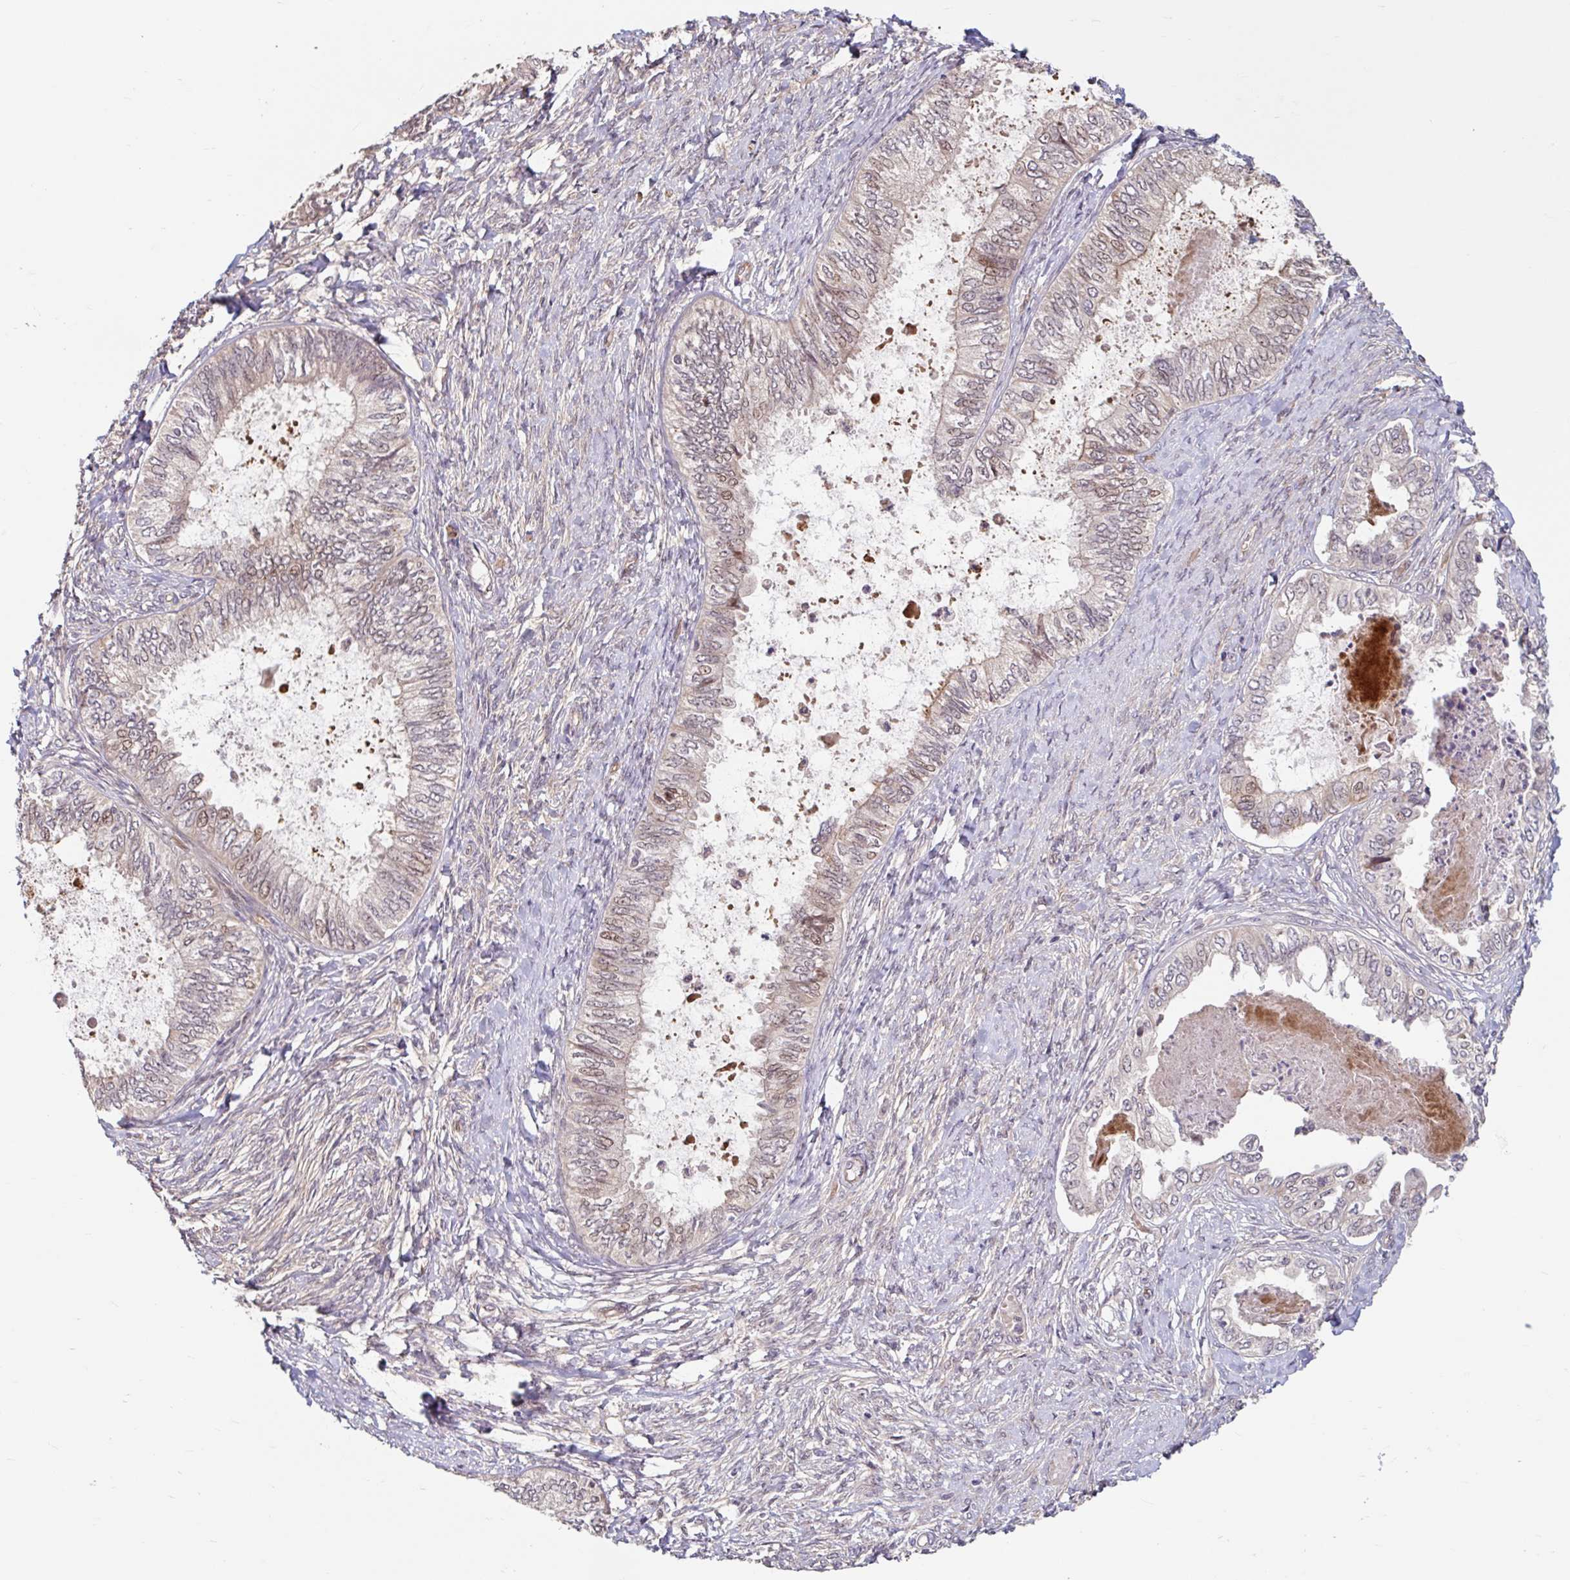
{"staining": {"intensity": "weak", "quantity": "<25%", "location": "nuclear"}, "tissue": "ovarian cancer", "cell_type": "Tumor cells", "image_type": "cancer", "snomed": [{"axis": "morphology", "description": "Carcinoma, endometroid"}, {"axis": "topography", "description": "Ovary"}], "caption": "Photomicrograph shows no significant protein expression in tumor cells of endometroid carcinoma (ovarian).", "gene": "STYXL1", "patient": {"sex": "female", "age": 70}}